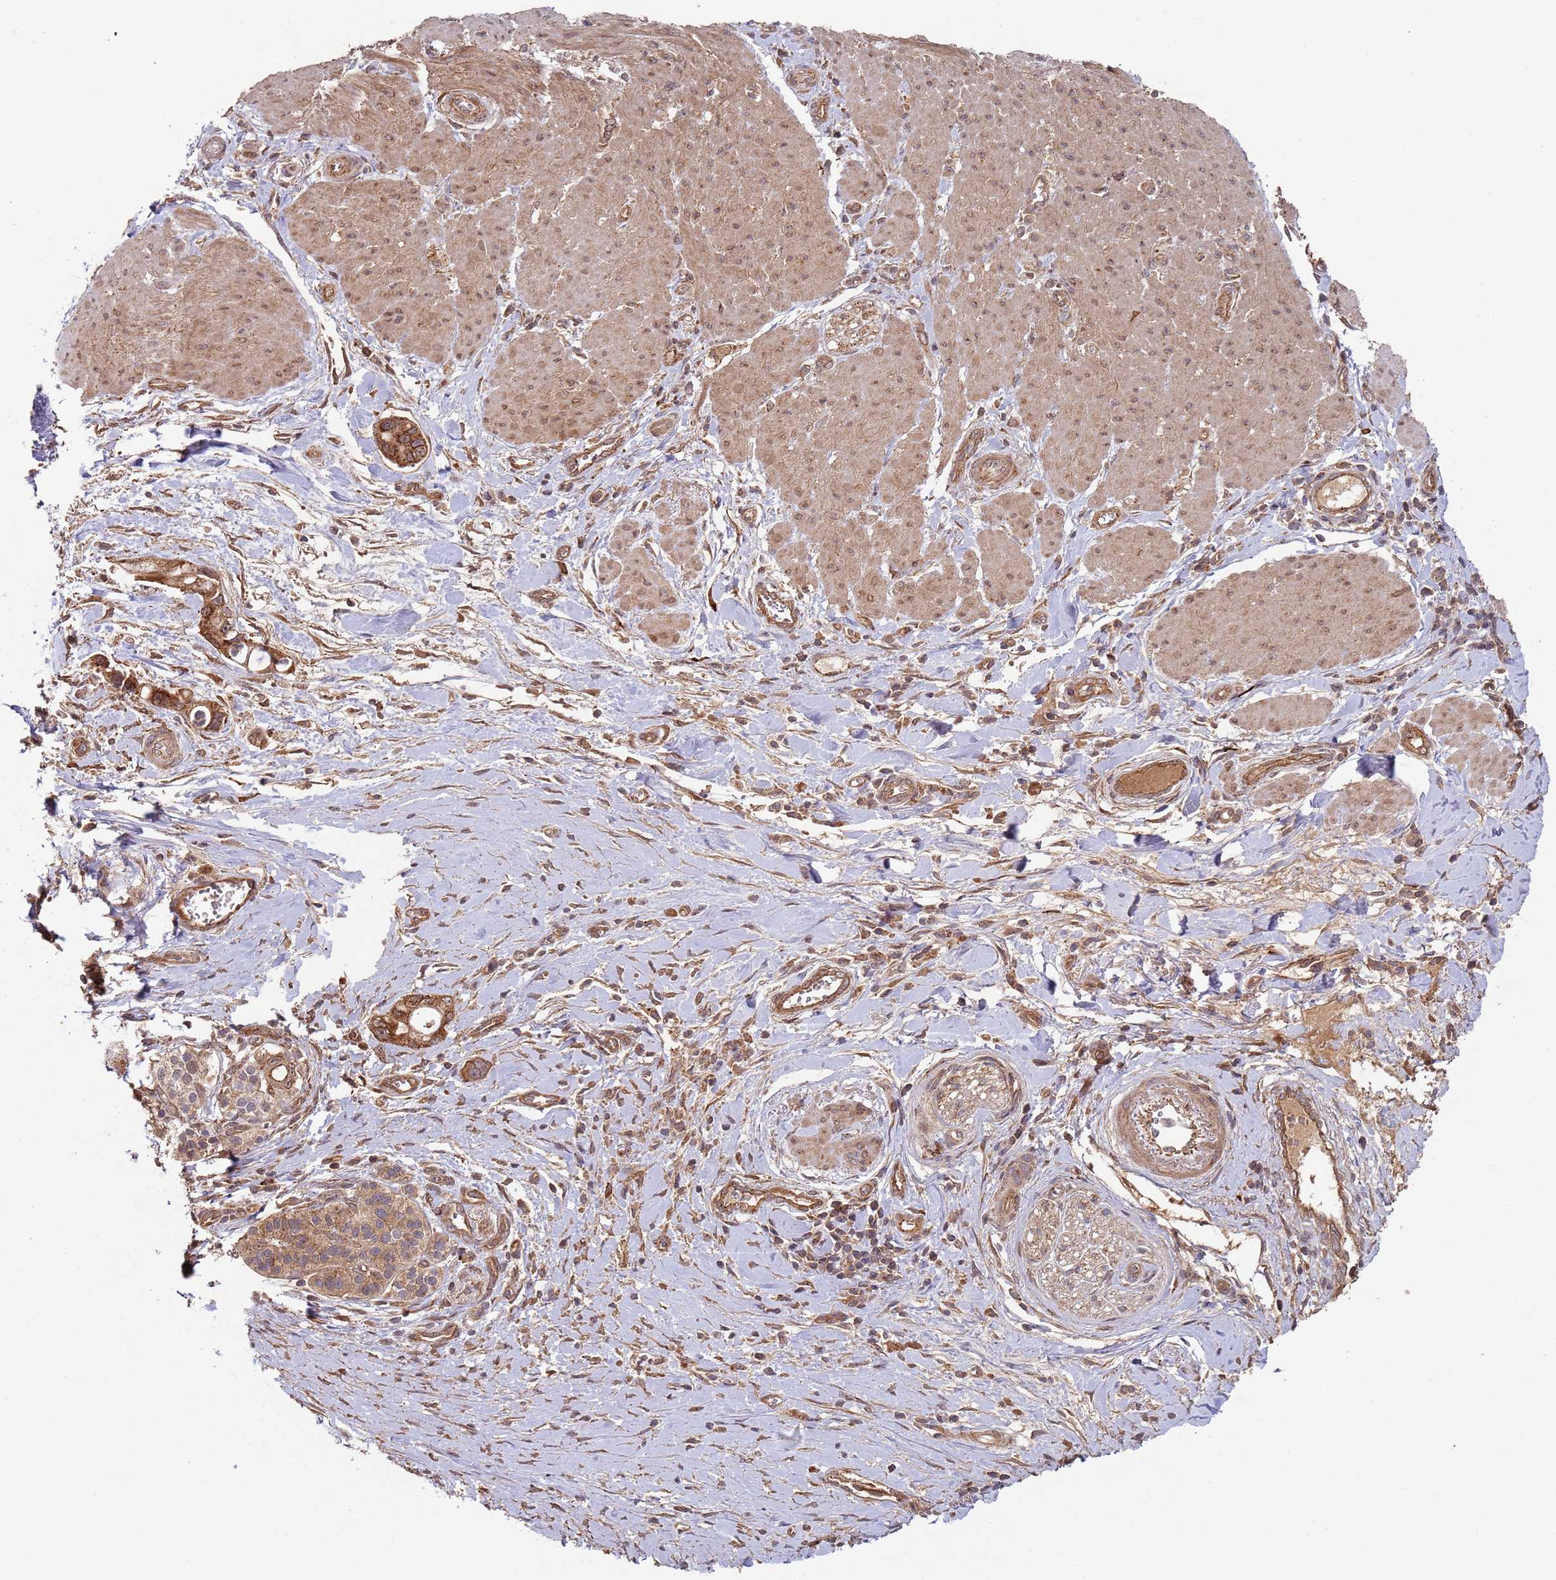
{"staining": {"intensity": "moderate", "quantity": ">75%", "location": "cytoplasmic/membranous"}, "tissue": "pancreatic cancer", "cell_type": "Tumor cells", "image_type": "cancer", "snomed": [{"axis": "morphology", "description": "Adenocarcinoma, NOS"}, {"axis": "topography", "description": "Pancreas"}], "caption": "IHC of pancreatic cancer reveals medium levels of moderate cytoplasmic/membranous positivity in approximately >75% of tumor cells. Using DAB (3,3'-diaminobenzidine) (brown) and hematoxylin (blue) stains, captured at high magnification using brightfield microscopy.", "gene": "KANSL1L", "patient": {"sex": "male", "age": 68}}